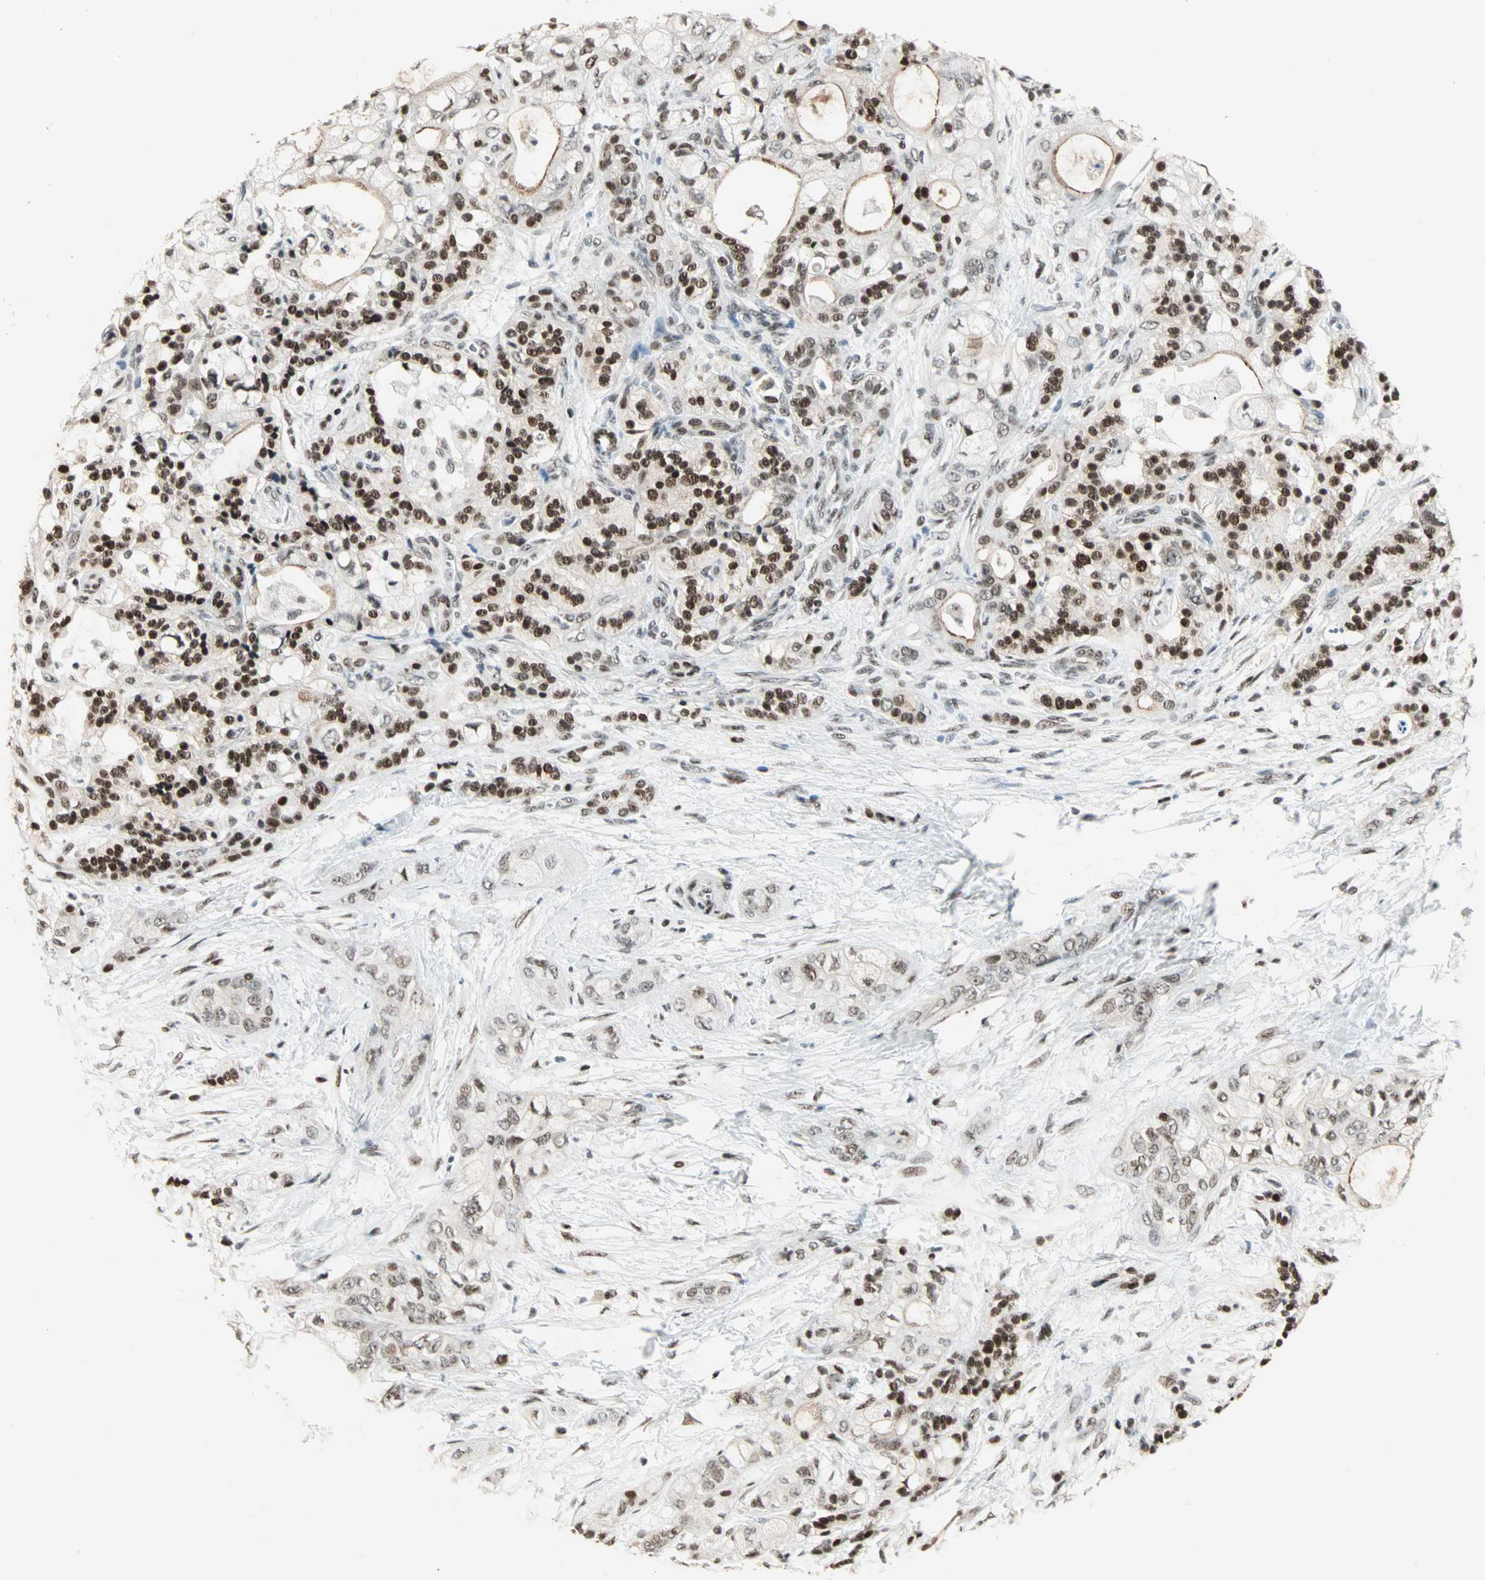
{"staining": {"intensity": "strong", "quantity": ">75%", "location": "nuclear"}, "tissue": "pancreatic cancer", "cell_type": "Tumor cells", "image_type": "cancer", "snomed": [{"axis": "morphology", "description": "Adenocarcinoma, NOS"}, {"axis": "topography", "description": "Pancreas"}], "caption": "Tumor cells reveal strong nuclear expression in approximately >75% of cells in pancreatic cancer.", "gene": "MDC1", "patient": {"sex": "male", "age": 70}}